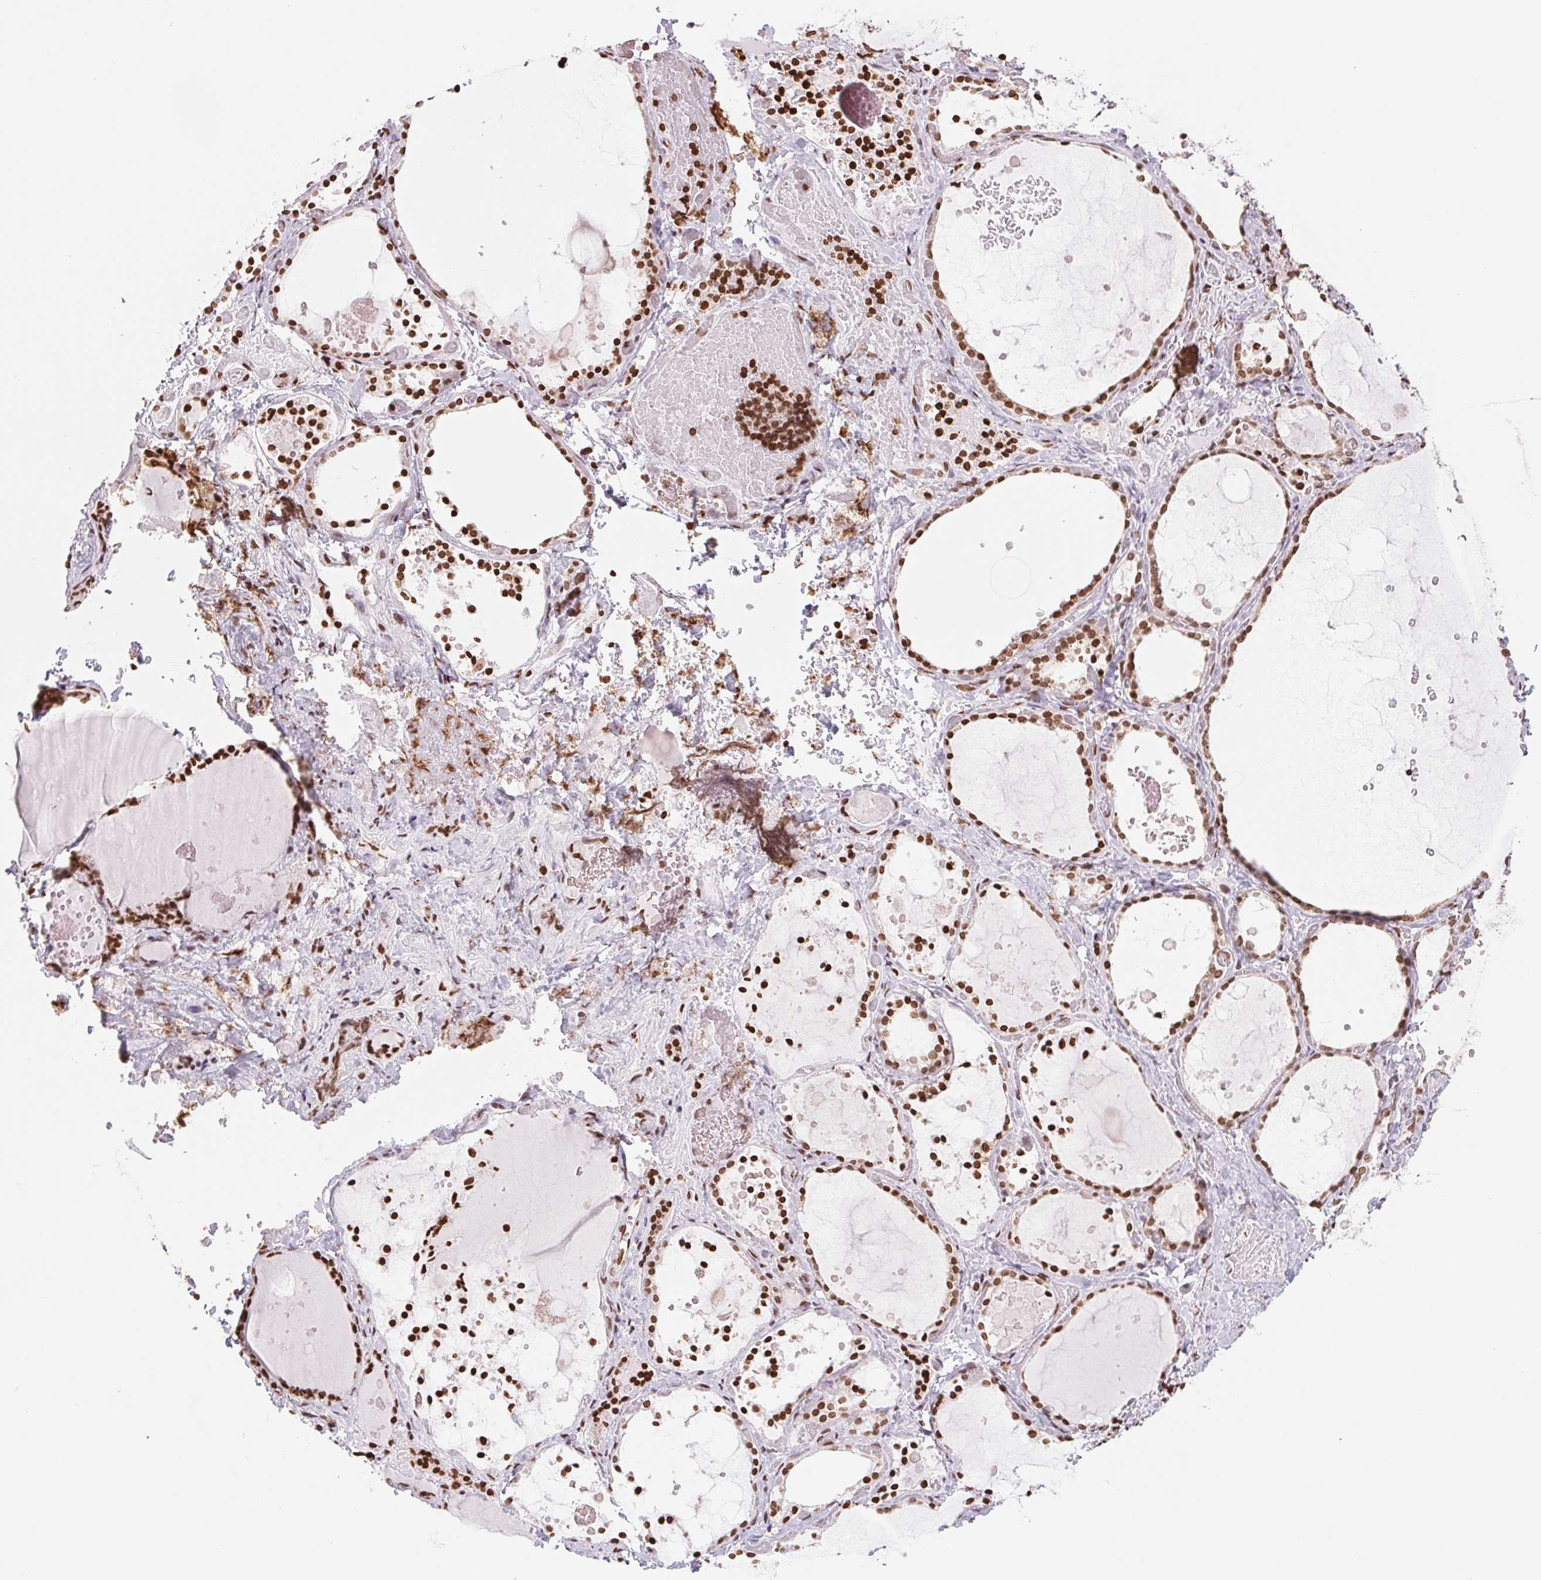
{"staining": {"intensity": "strong", "quantity": ">75%", "location": "nuclear"}, "tissue": "thyroid gland", "cell_type": "Glandular cells", "image_type": "normal", "snomed": [{"axis": "morphology", "description": "Normal tissue, NOS"}, {"axis": "topography", "description": "Thyroid gland"}], "caption": "Thyroid gland was stained to show a protein in brown. There is high levels of strong nuclear expression in approximately >75% of glandular cells. (Stains: DAB (3,3'-diaminobenzidine) in brown, nuclei in blue, Microscopy: brightfield microscopy at high magnification).", "gene": "SMIM12", "patient": {"sex": "female", "age": 56}}